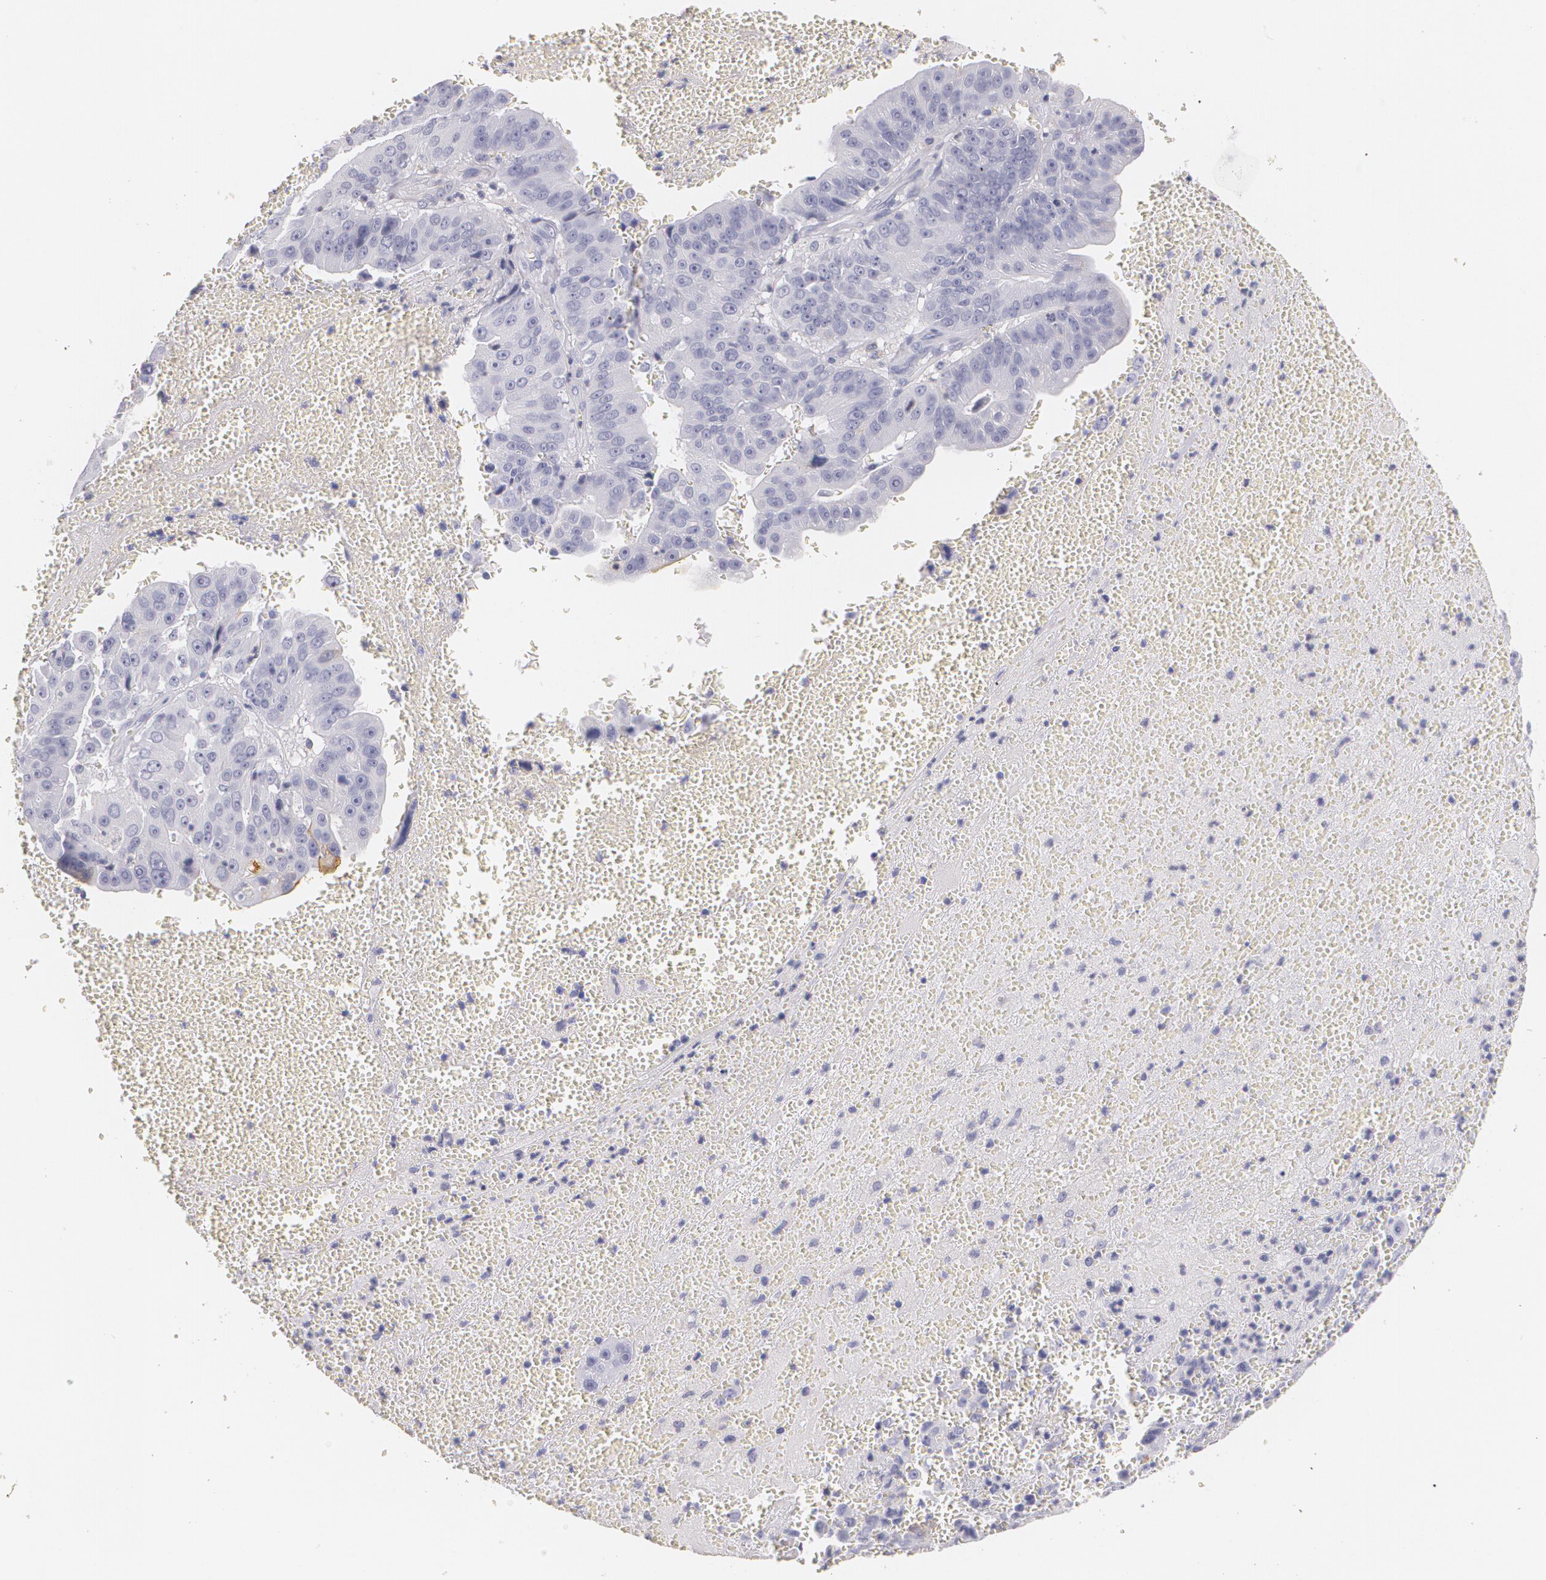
{"staining": {"intensity": "negative", "quantity": "none", "location": "none"}, "tissue": "liver cancer", "cell_type": "Tumor cells", "image_type": "cancer", "snomed": [{"axis": "morphology", "description": "Cholangiocarcinoma"}, {"axis": "topography", "description": "Liver"}], "caption": "Photomicrograph shows no significant protein staining in tumor cells of liver cancer. Brightfield microscopy of immunohistochemistry stained with DAB (brown) and hematoxylin (blue), captured at high magnification.", "gene": "NGFR", "patient": {"sex": "female", "age": 79}}